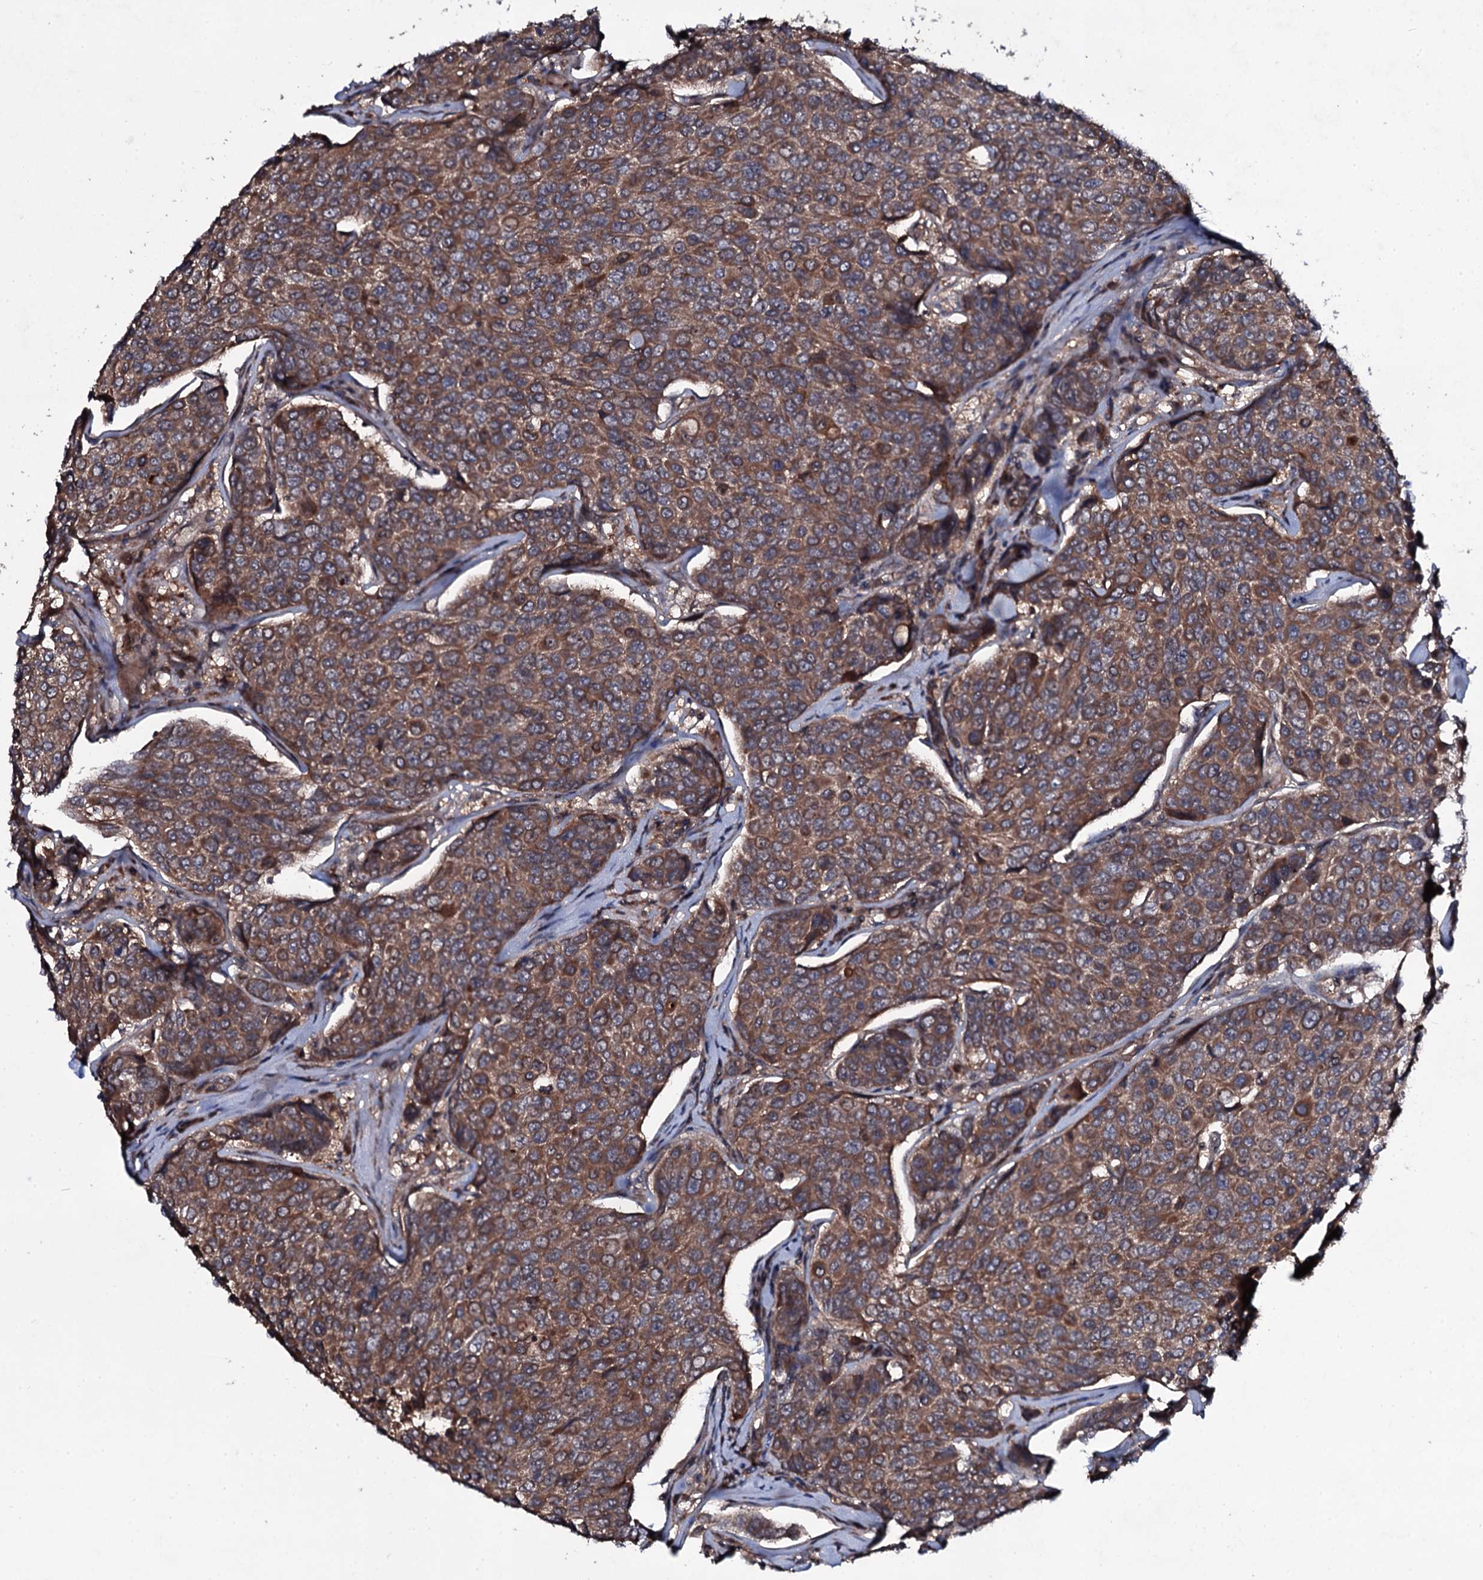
{"staining": {"intensity": "moderate", "quantity": ">75%", "location": "cytoplasmic/membranous"}, "tissue": "breast cancer", "cell_type": "Tumor cells", "image_type": "cancer", "snomed": [{"axis": "morphology", "description": "Duct carcinoma"}, {"axis": "topography", "description": "Breast"}], "caption": "The photomicrograph displays staining of breast intraductal carcinoma, revealing moderate cytoplasmic/membranous protein positivity (brown color) within tumor cells. (IHC, brightfield microscopy, high magnification).", "gene": "SNAP23", "patient": {"sex": "female", "age": 55}}